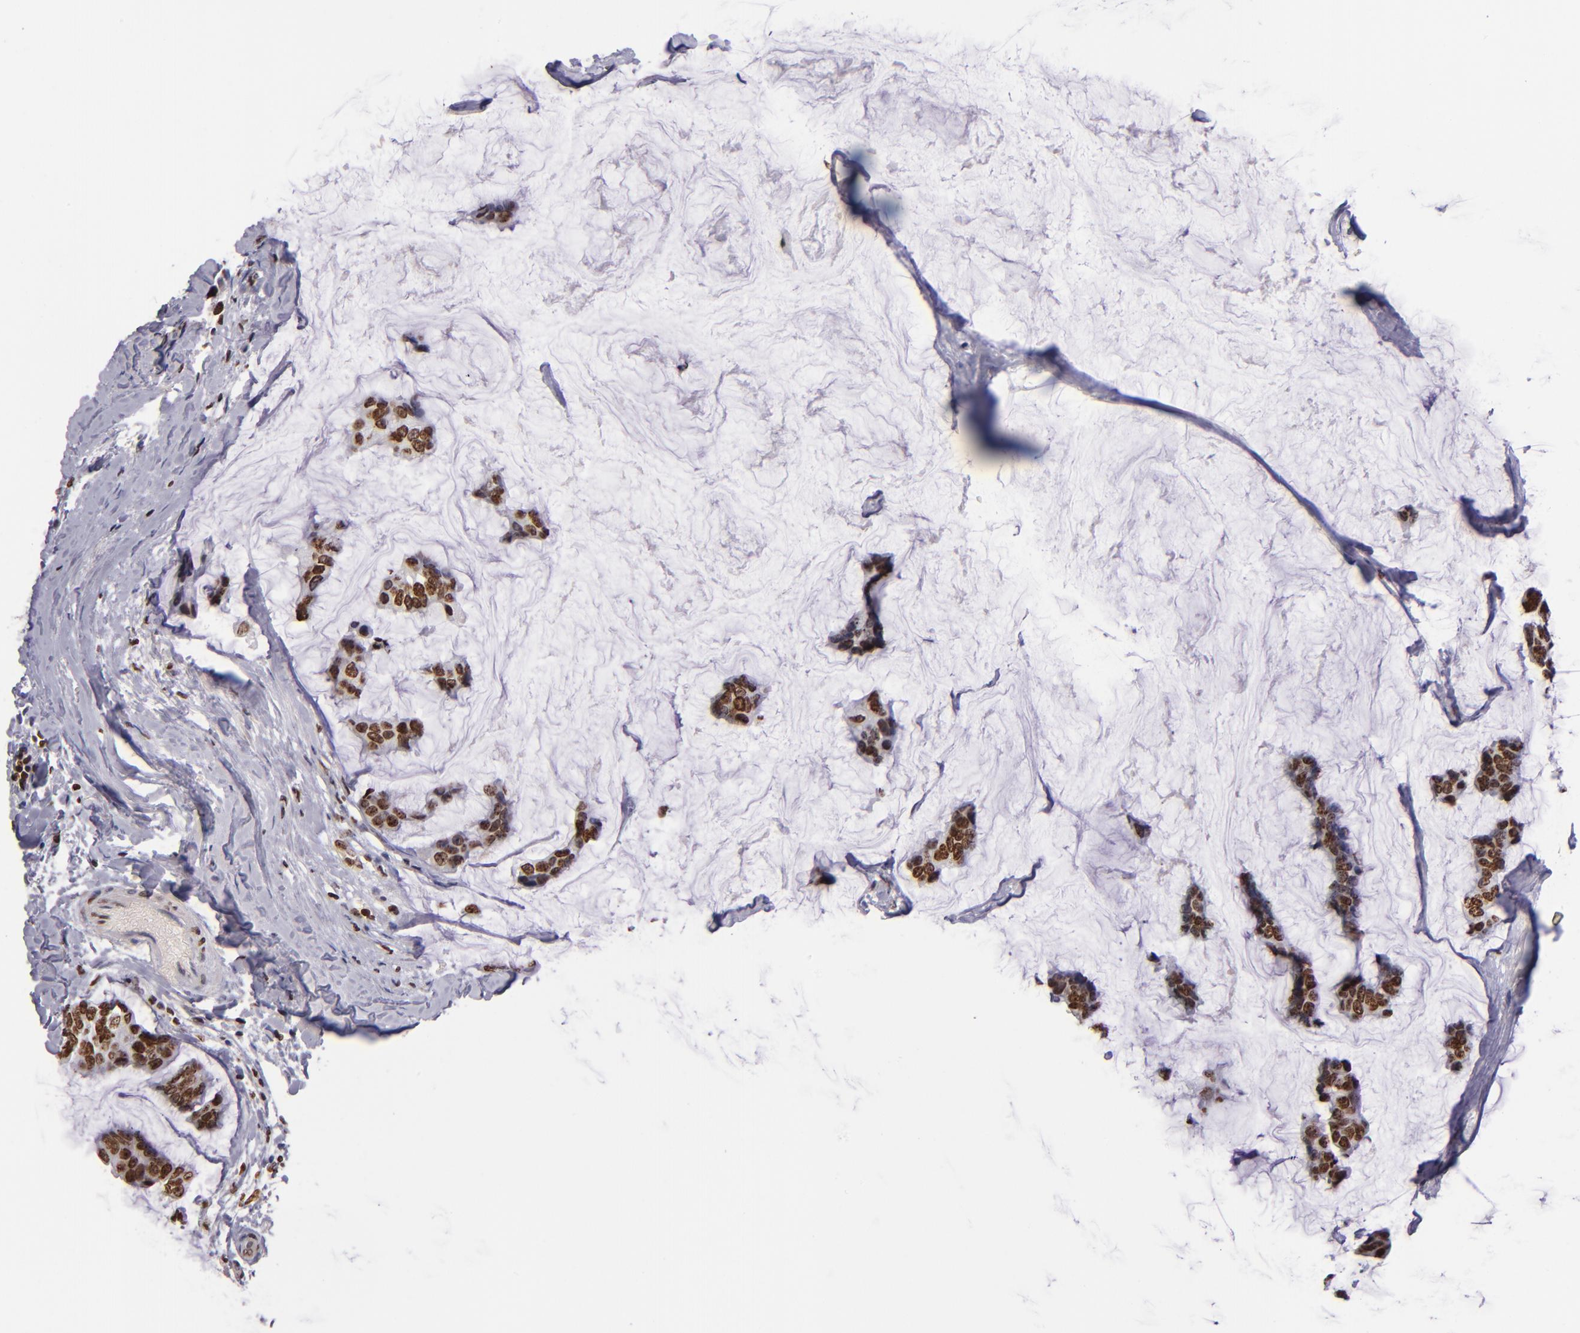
{"staining": {"intensity": "strong", "quantity": ">75%", "location": "nuclear"}, "tissue": "breast cancer", "cell_type": "Tumor cells", "image_type": "cancer", "snomed": [{"axis": "morphology", "description": "Normal tissue, NOS"}, {"axis": "morphology", "description": "Duct carcinoma"}, {"axis": "topography", "description": "Breast"}], "caption": "Strong nuclear staining for a protein is identified in about >75% of tumor cells of breast cancer (intraductal carcinoma) using IHC.", "gene": "CDKL5", "patient": {"sex": "female", "age": 50}}